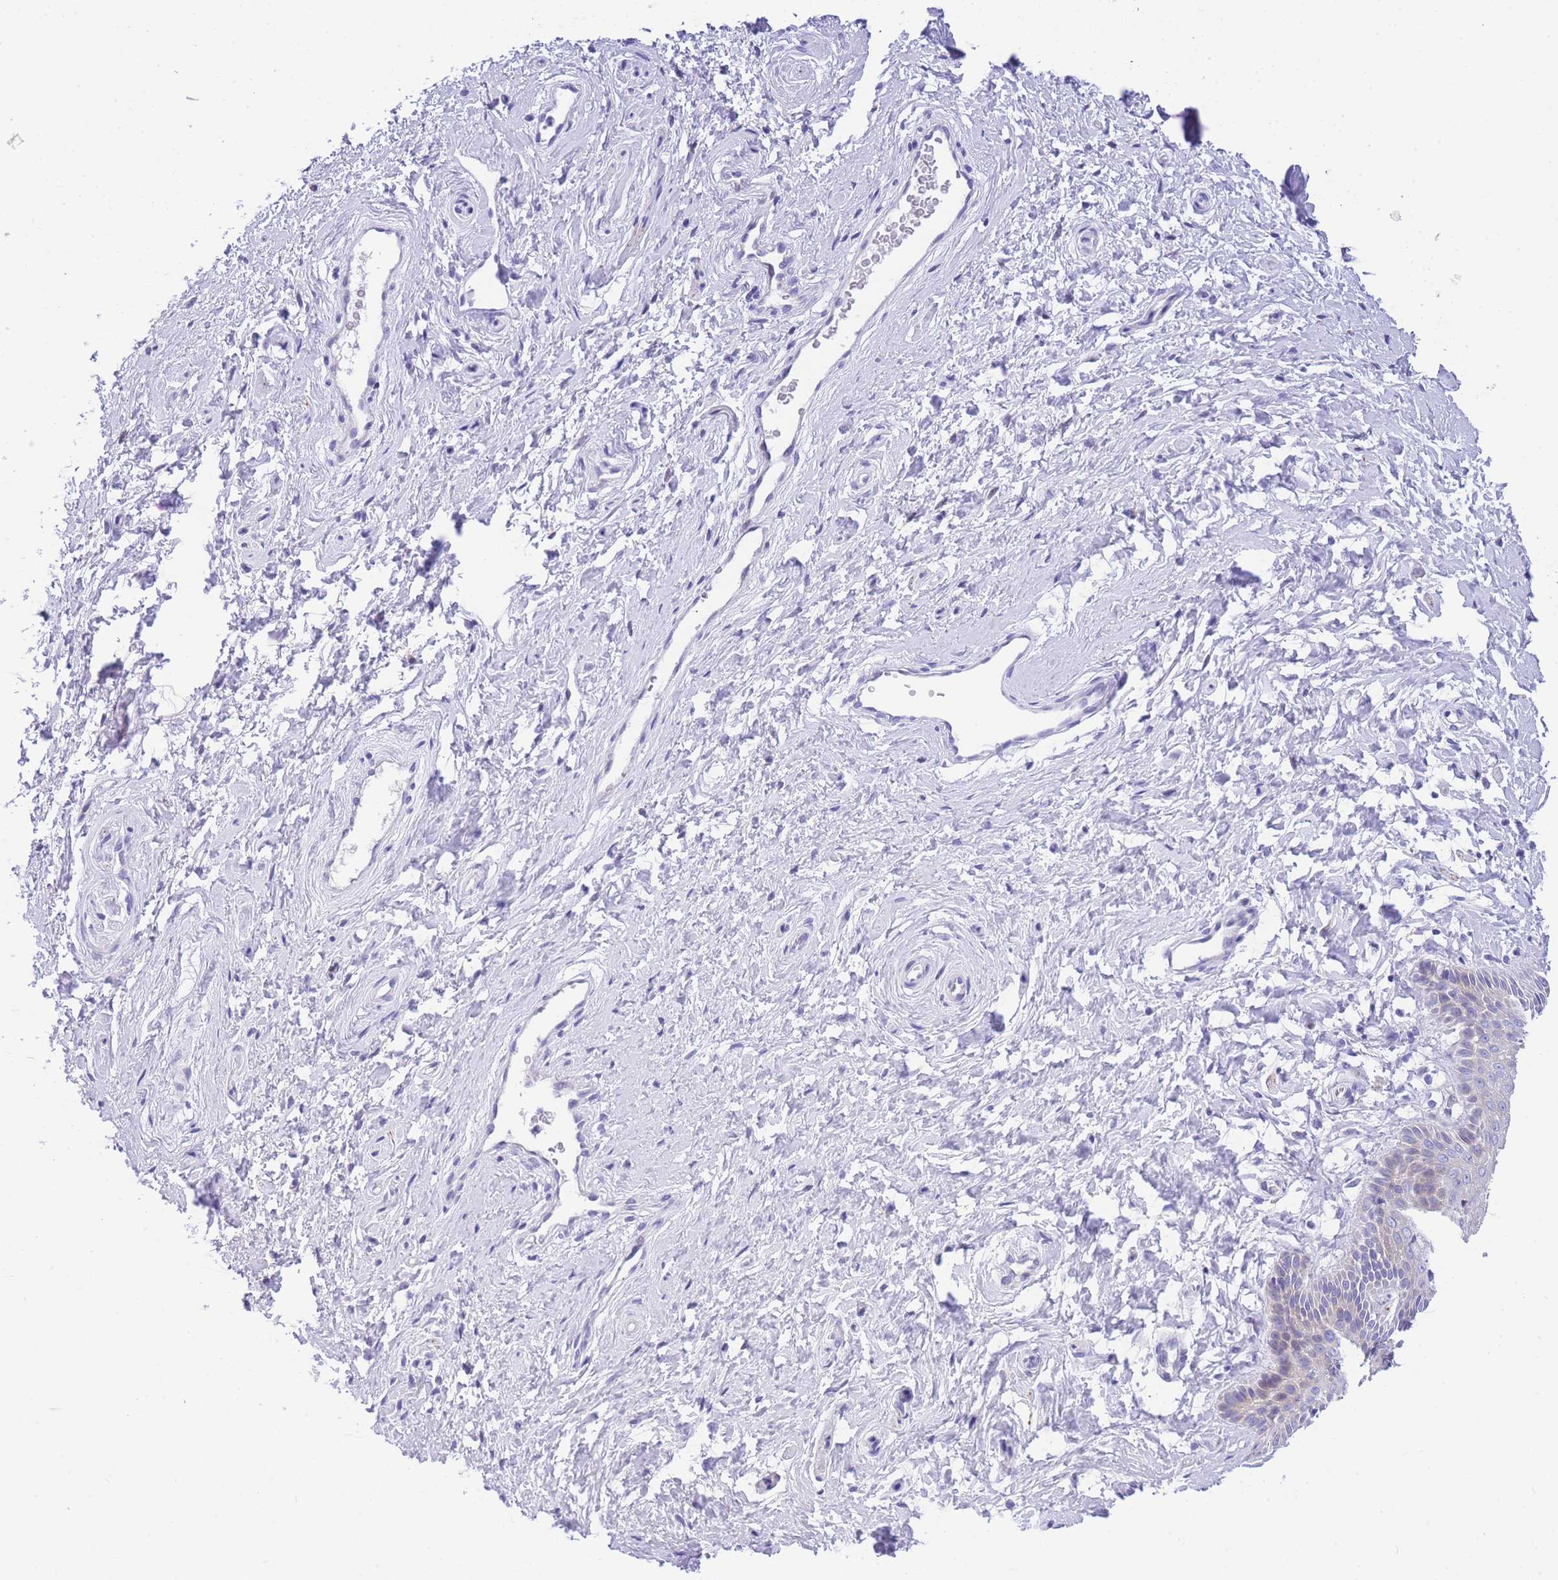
{"staining": {"intensity": "weak", "quantity": "<25%", "location": "cytoplasmic/membranous"}, "tissue": "vagina", "cell_type": "Squamous epithelial cells", "image_type": "normal", "snomed": [{"axis": "morphology", "description": "Normal tissue, NOS"}, {"axis": "topography", "description": "Vagina"}, {"axis": "topography", "description": "Cervix"}], "caption": "Squamous epithelial cells are negative for protein expression in benign human vagina. (IHC, brightfield microscopy, high magnification).", "gene": "TIFAB", "patient": {"sex": "female", "age": 40}}